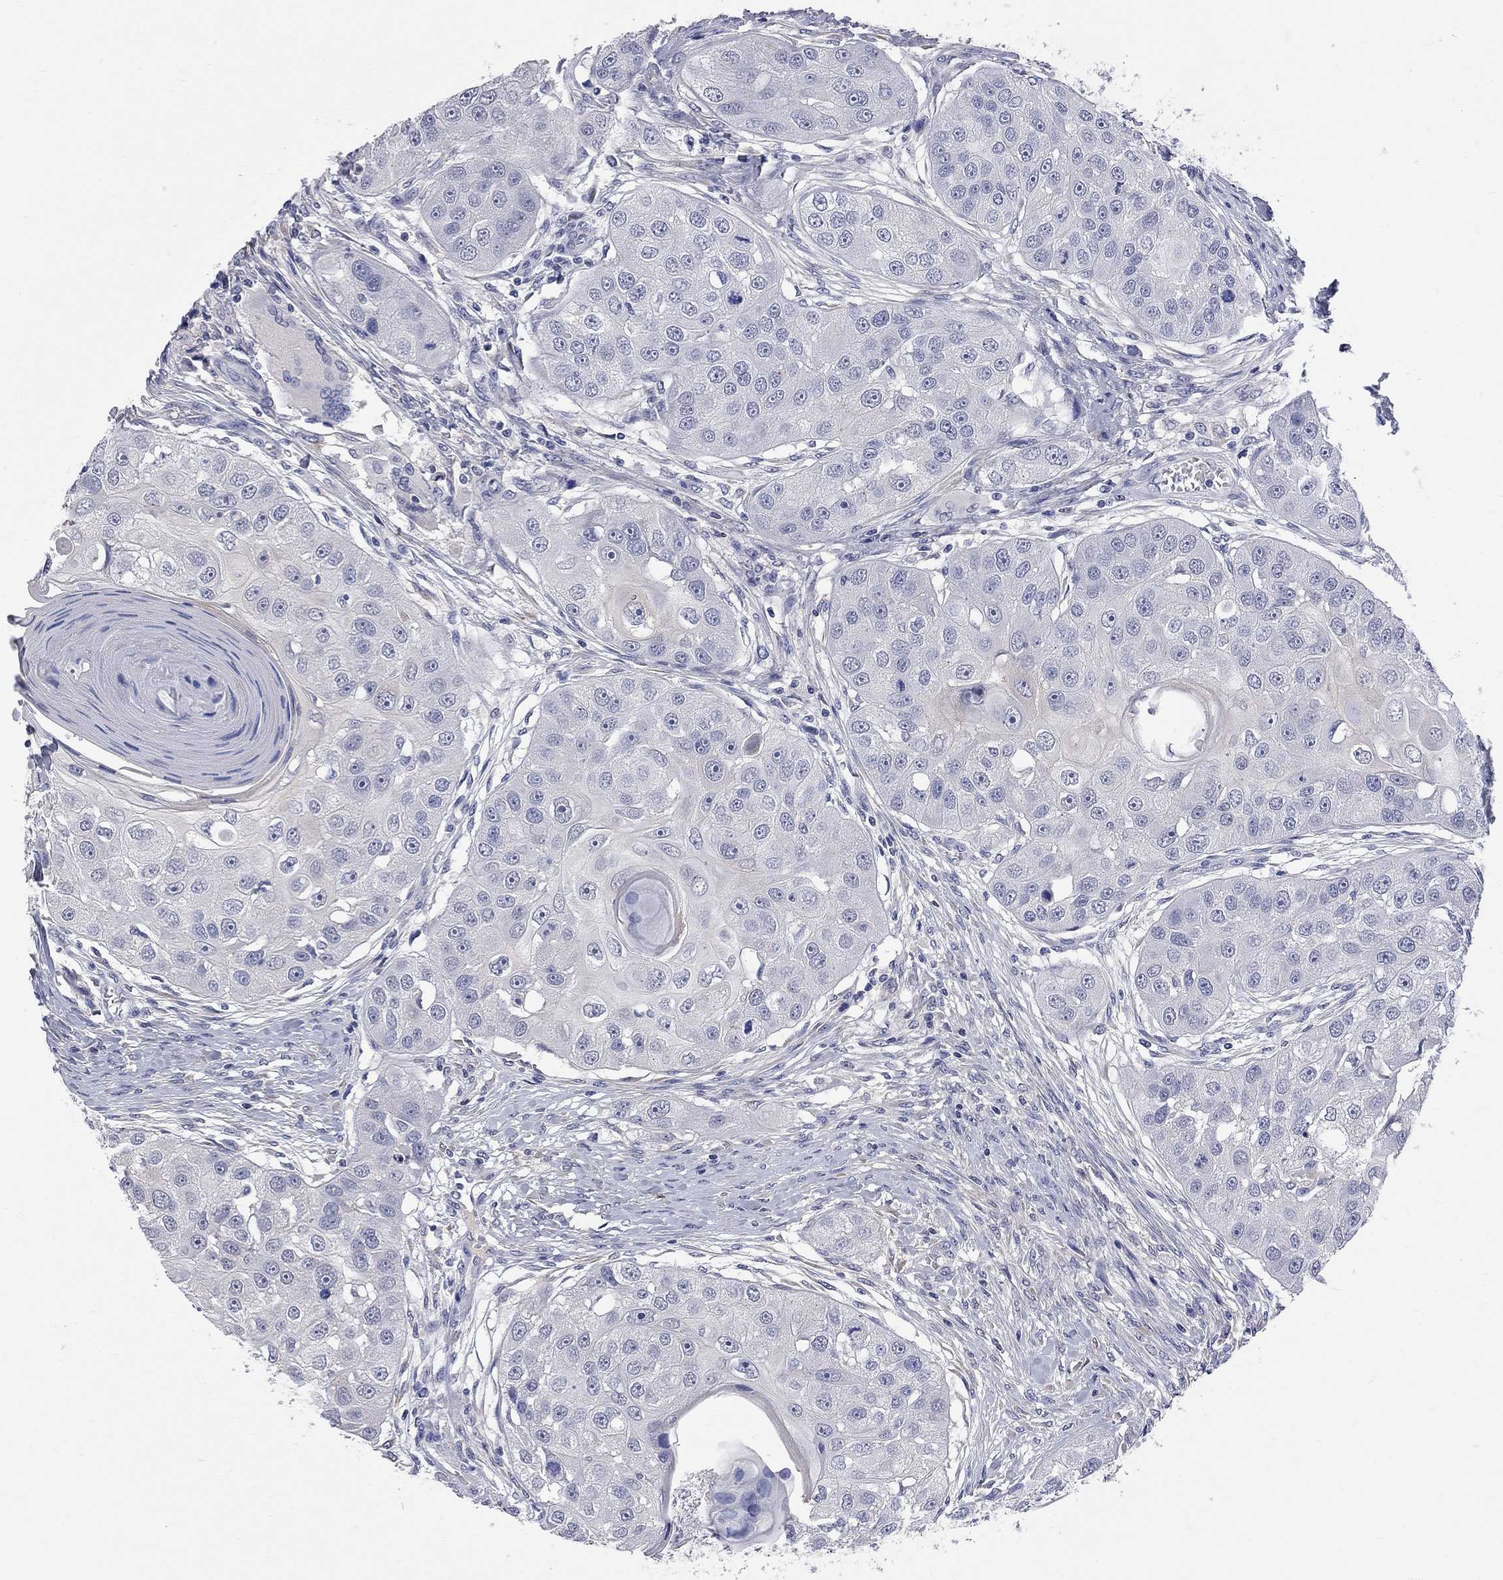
{"staining": {"intensity": "negative", "quantity": "none", "location": "none"}, "tissue": "head and neck cancer", "cell_type": "Tumor cells", "image_type": "cancer", "snomed": [{"axis": "morphology", "description": "Normal tissue, NOS"}, {"axis": "morphology", "description": "Squamous cell carcinoma, NOS"}, {"axis": "topography", "description": "Skeletal muscle"}, {"axis": "topography", "description": "Head-Neck"}], "caption": "Tumor cells show no significant protein expression in head and neck squamous cell carcinoma. The staining was performed using DAB (3,3'-diaminobenzidine) to visualize the protein expression in brown, while the nuclei were stained in blue with hematoxylin (Magnification: 20x).", "gene": "FAM221B", "patient": {"sex": "male", "age": 51}}